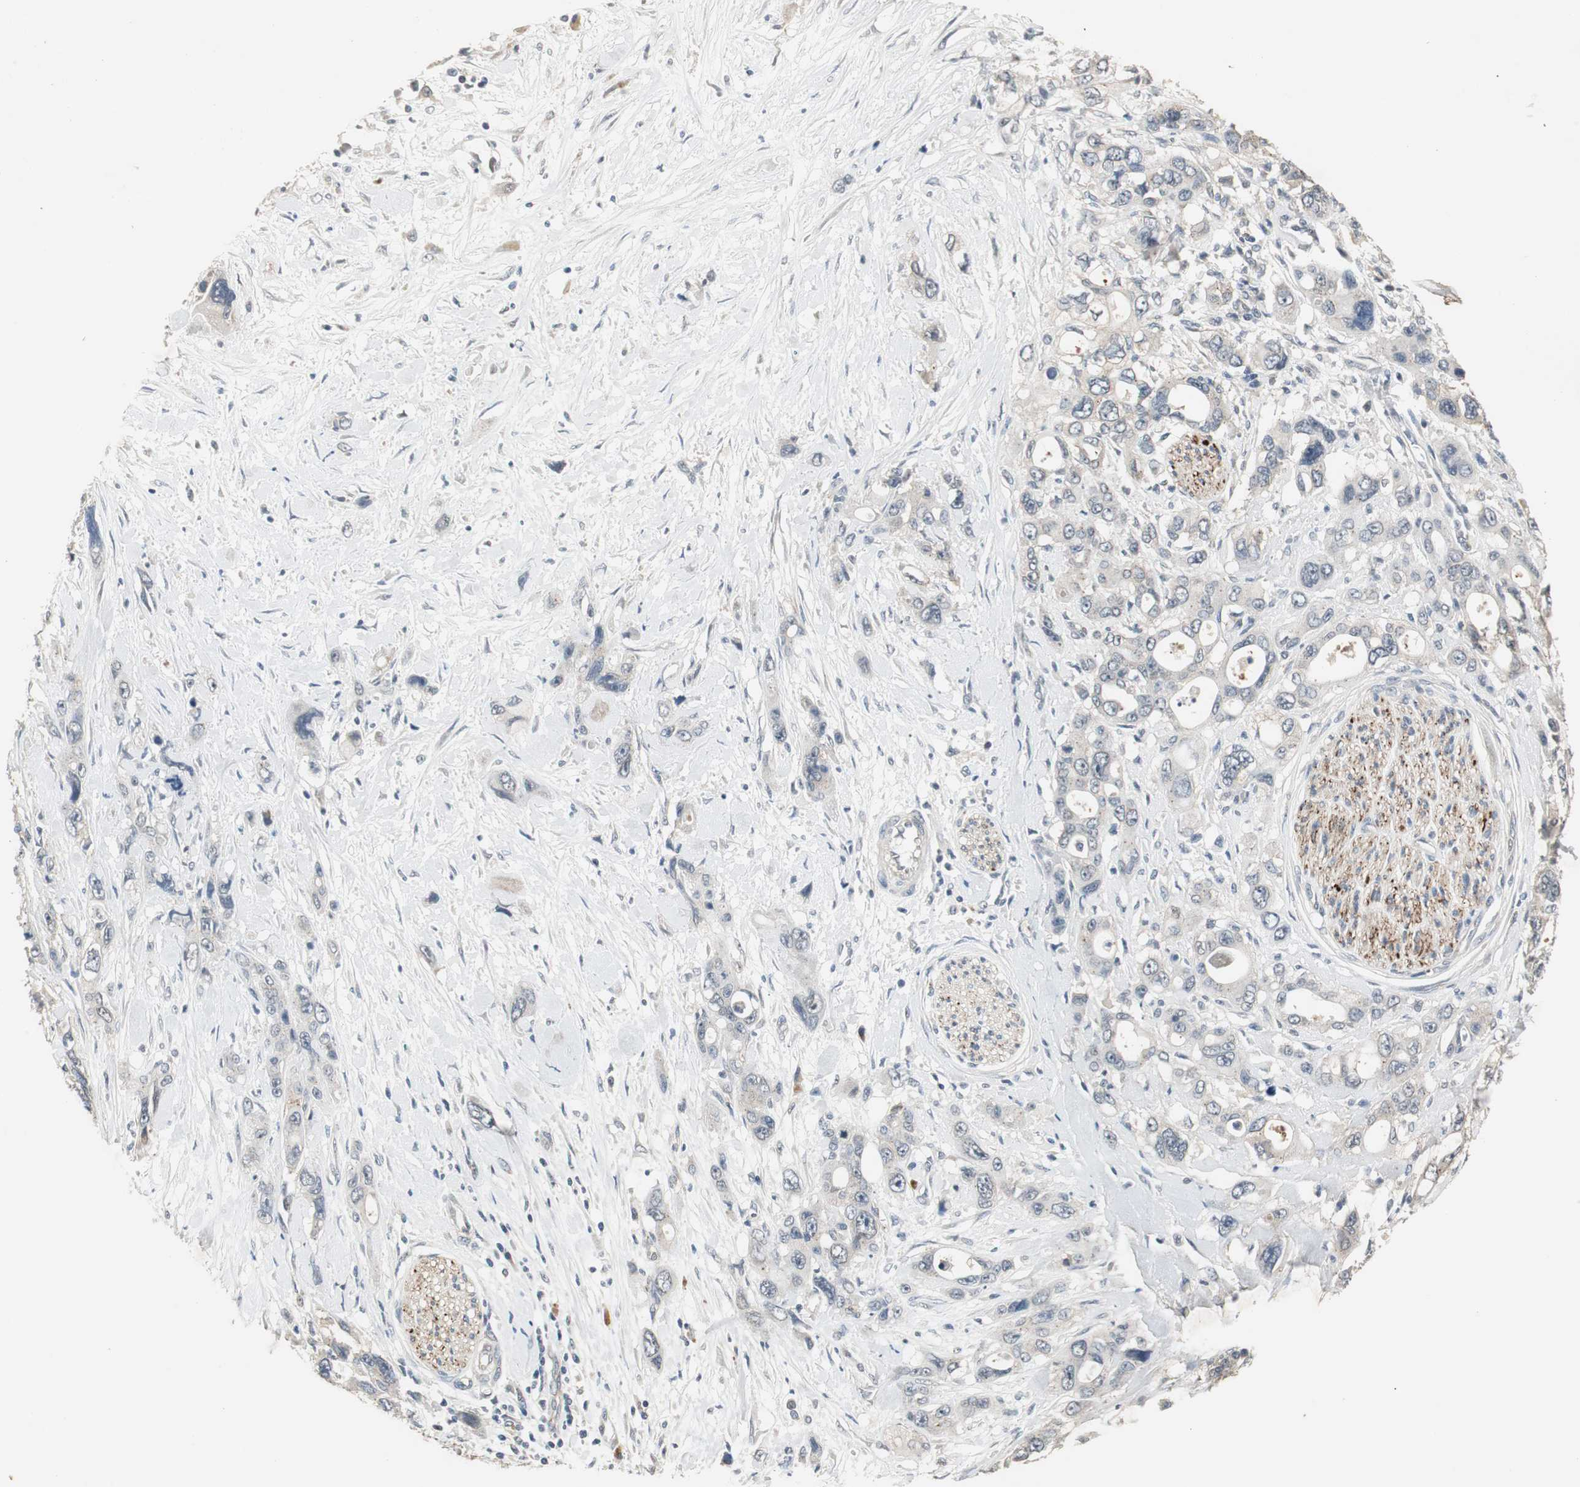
{"staining": {"intensity": "weak", "quantity": "<25%", "location": "cytoplasmic/membranous"}, "tissue": "pancreatic cancer", "cell_type": "Tumor cells", "image_type": "cancer", "snomed": [{"axis": "morphology", "description": "Adenocarcinoma, NOS"}, {"axis": "topography", "description": "Pancreas"}], "caption": "Histopathology image shows no significant protein positivity in tumor cells of pancreatic cancer (adenocarcinoma).", "gene": "PTPRN2", "patient": {"sex": "male", "age": 46}}